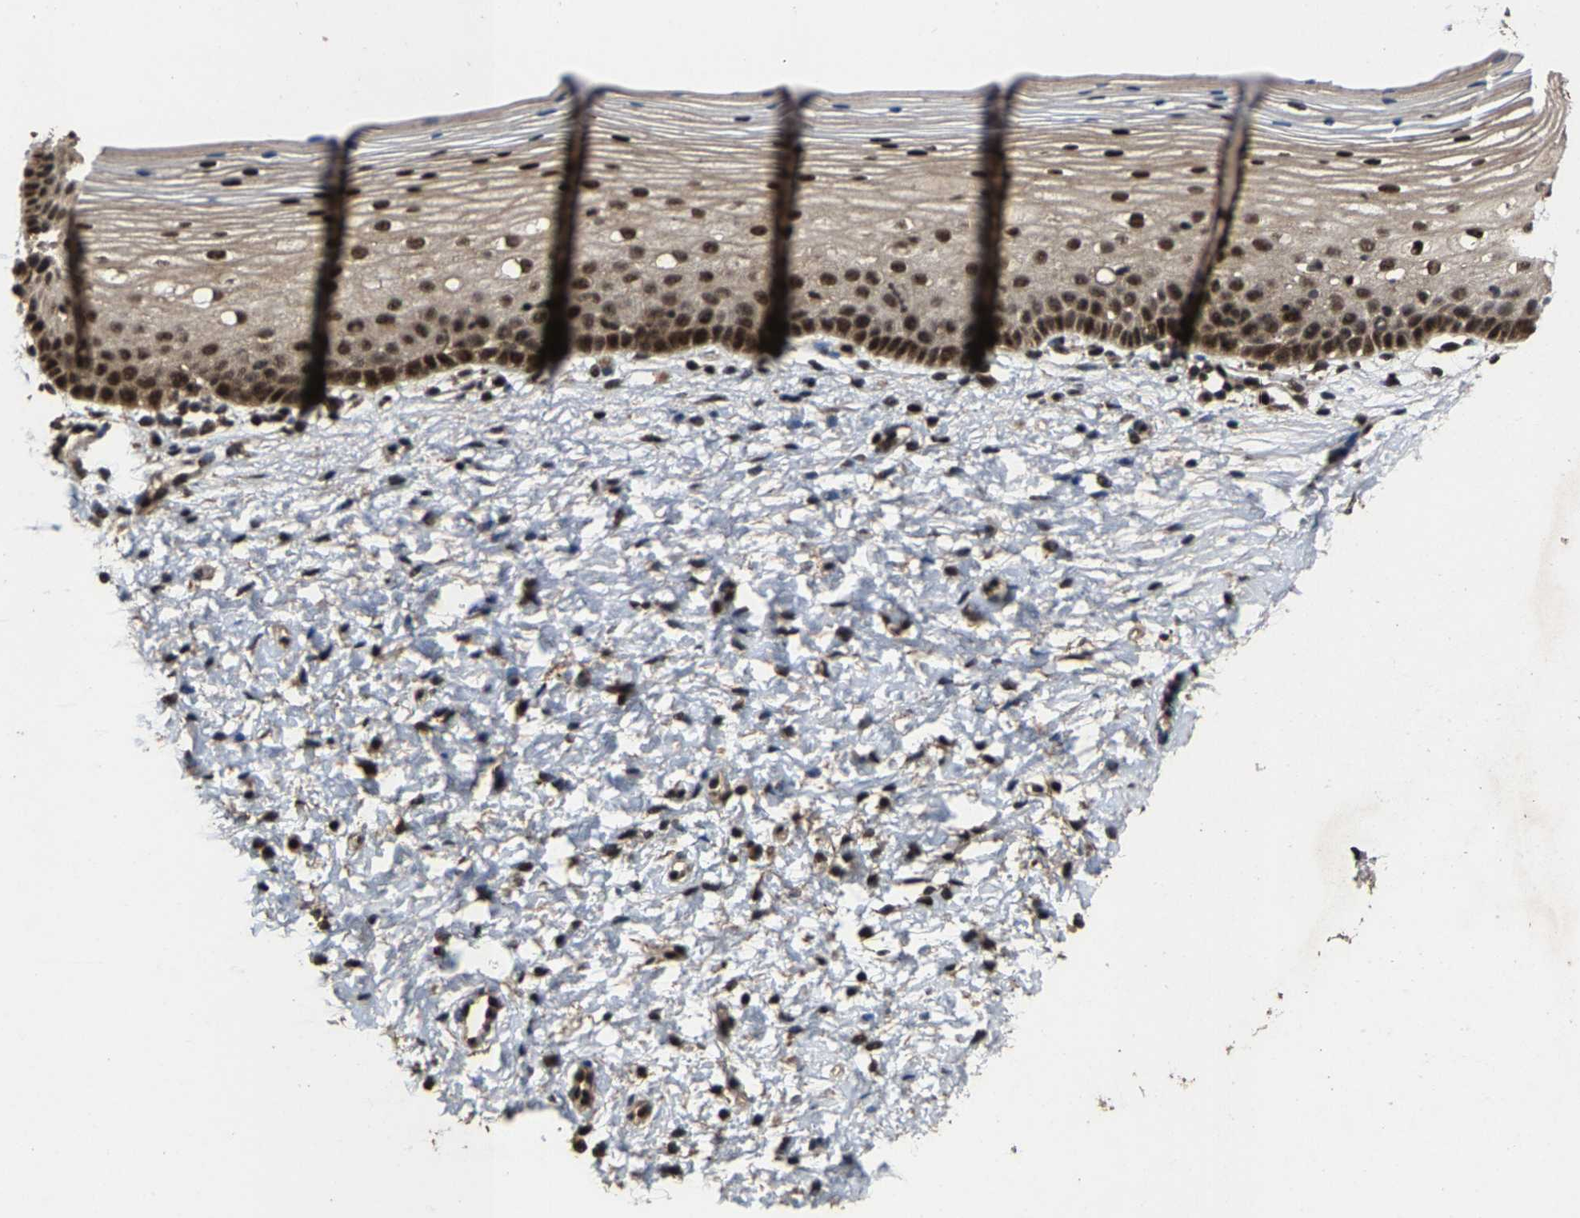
{"staining": {"intensity": "moderate", "quantity": ">75%", "location": "cytoplasmic/membranous,nuclear"}, "tissue": "cervix", "cell_type": "Glandular cells", "image_type": "normal", "snomed": [{"axis": "morphology", "description": "Normal tissue, NOS"}, {"axis": "topography", "description": "Cervix"}], "caption": "Moderate cytoplasmic/membranous,nuclear staining is present in approximately >75% of glandular cells in normal cervix.", "gene": "HAUS6", "patient": {"sex": "female", "age": 72}}